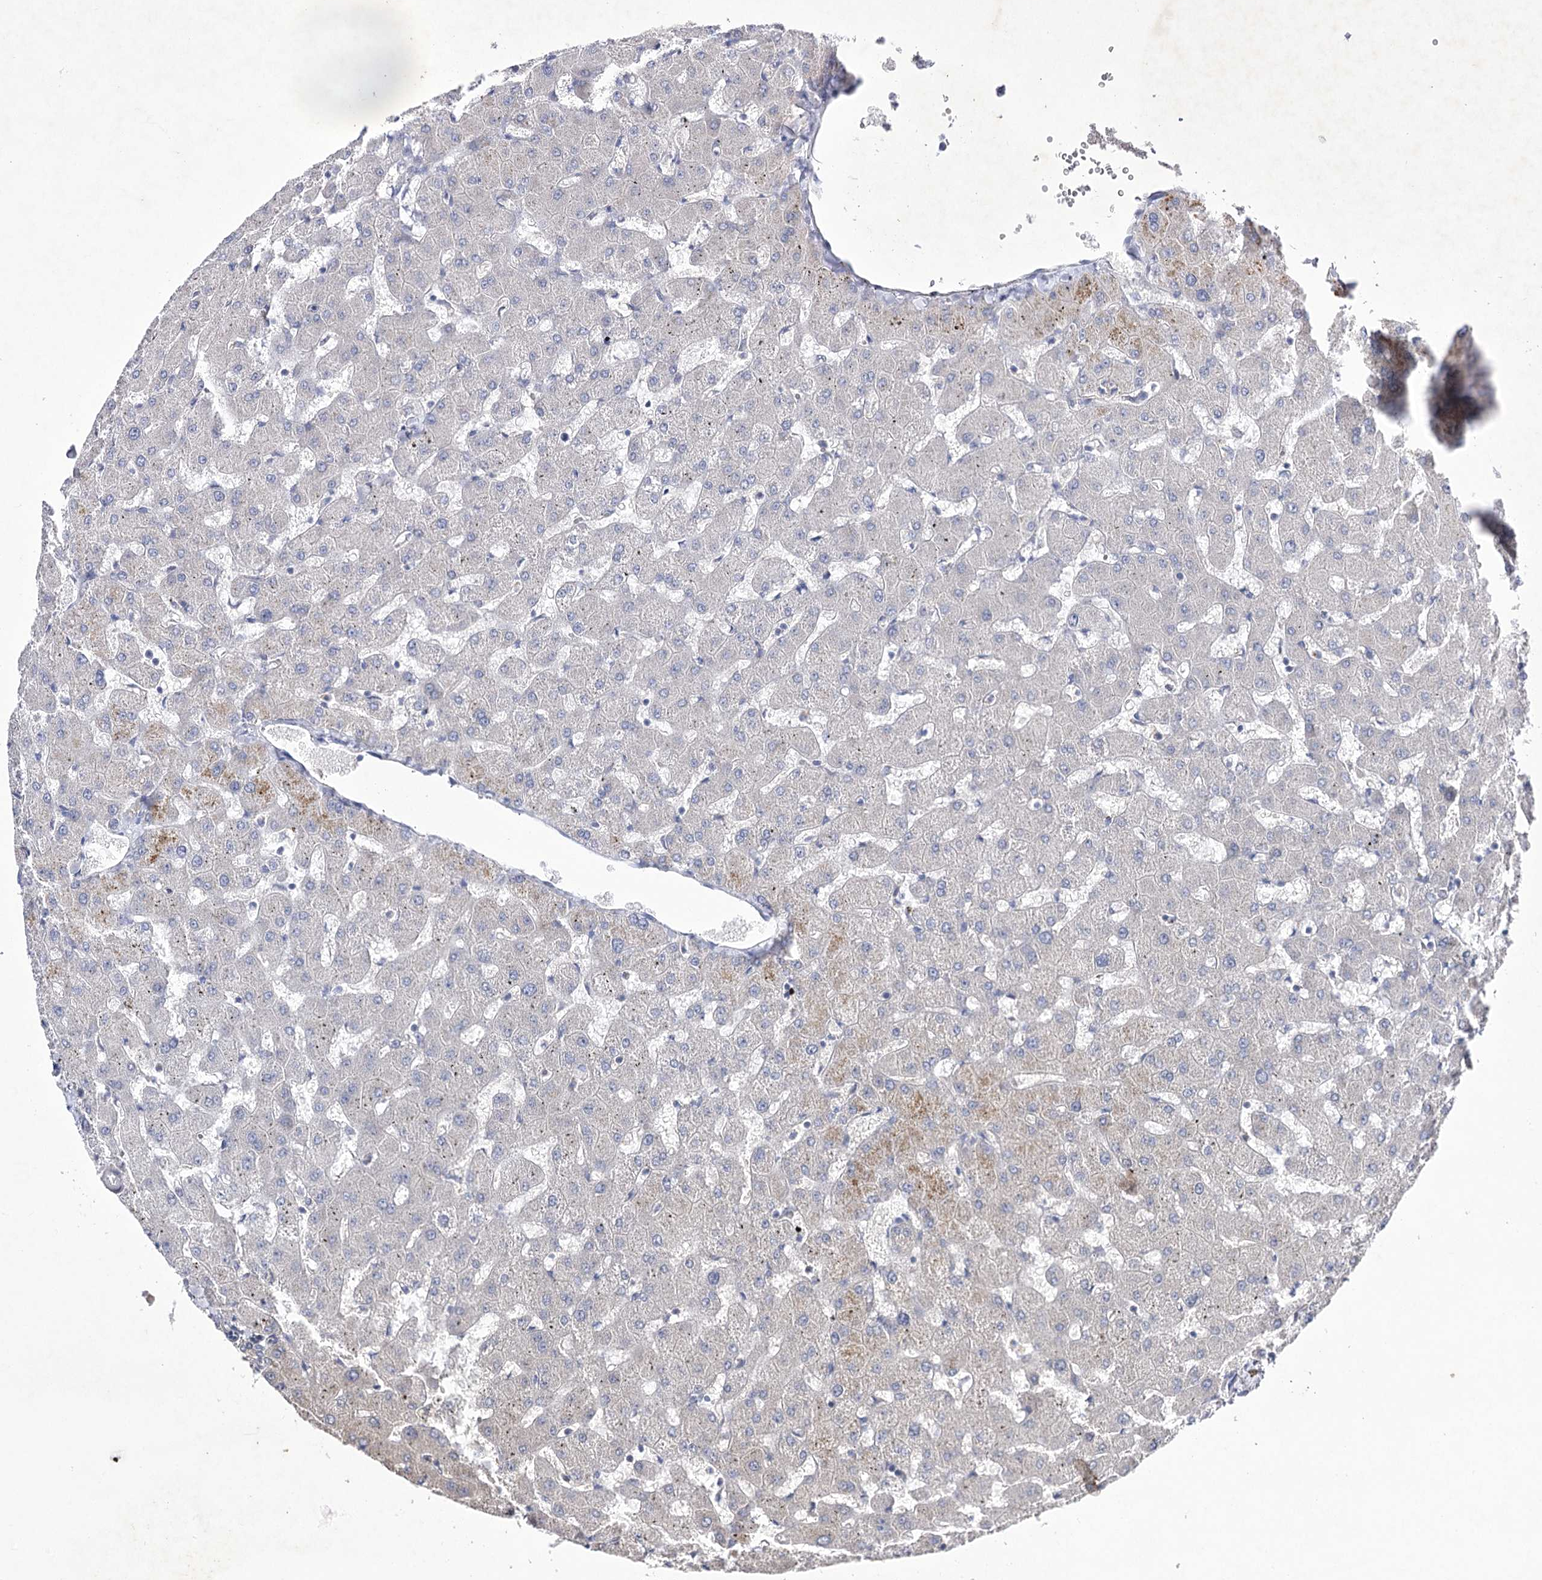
{"staining": {"intensity": "negative", "quantity": "none", "location": "none"}, "tissue": "liver", "cell_type": "Cholangiocytes", "image_type": "normal", "snomed": [{"axis": "morphology", "description": "Normal tissue, NOS"}, {"axis": "topography", "description": "Liver"}], "caption": "Cholangiocytes show no significant staining in normal liver. Brightfield microscopy of immunohistochemistry stained with DAB (brown) and hematoxylin (blue), captured at high magnification.", "gene": "COX15", "patient": {"sex": "female", "age": 63}}